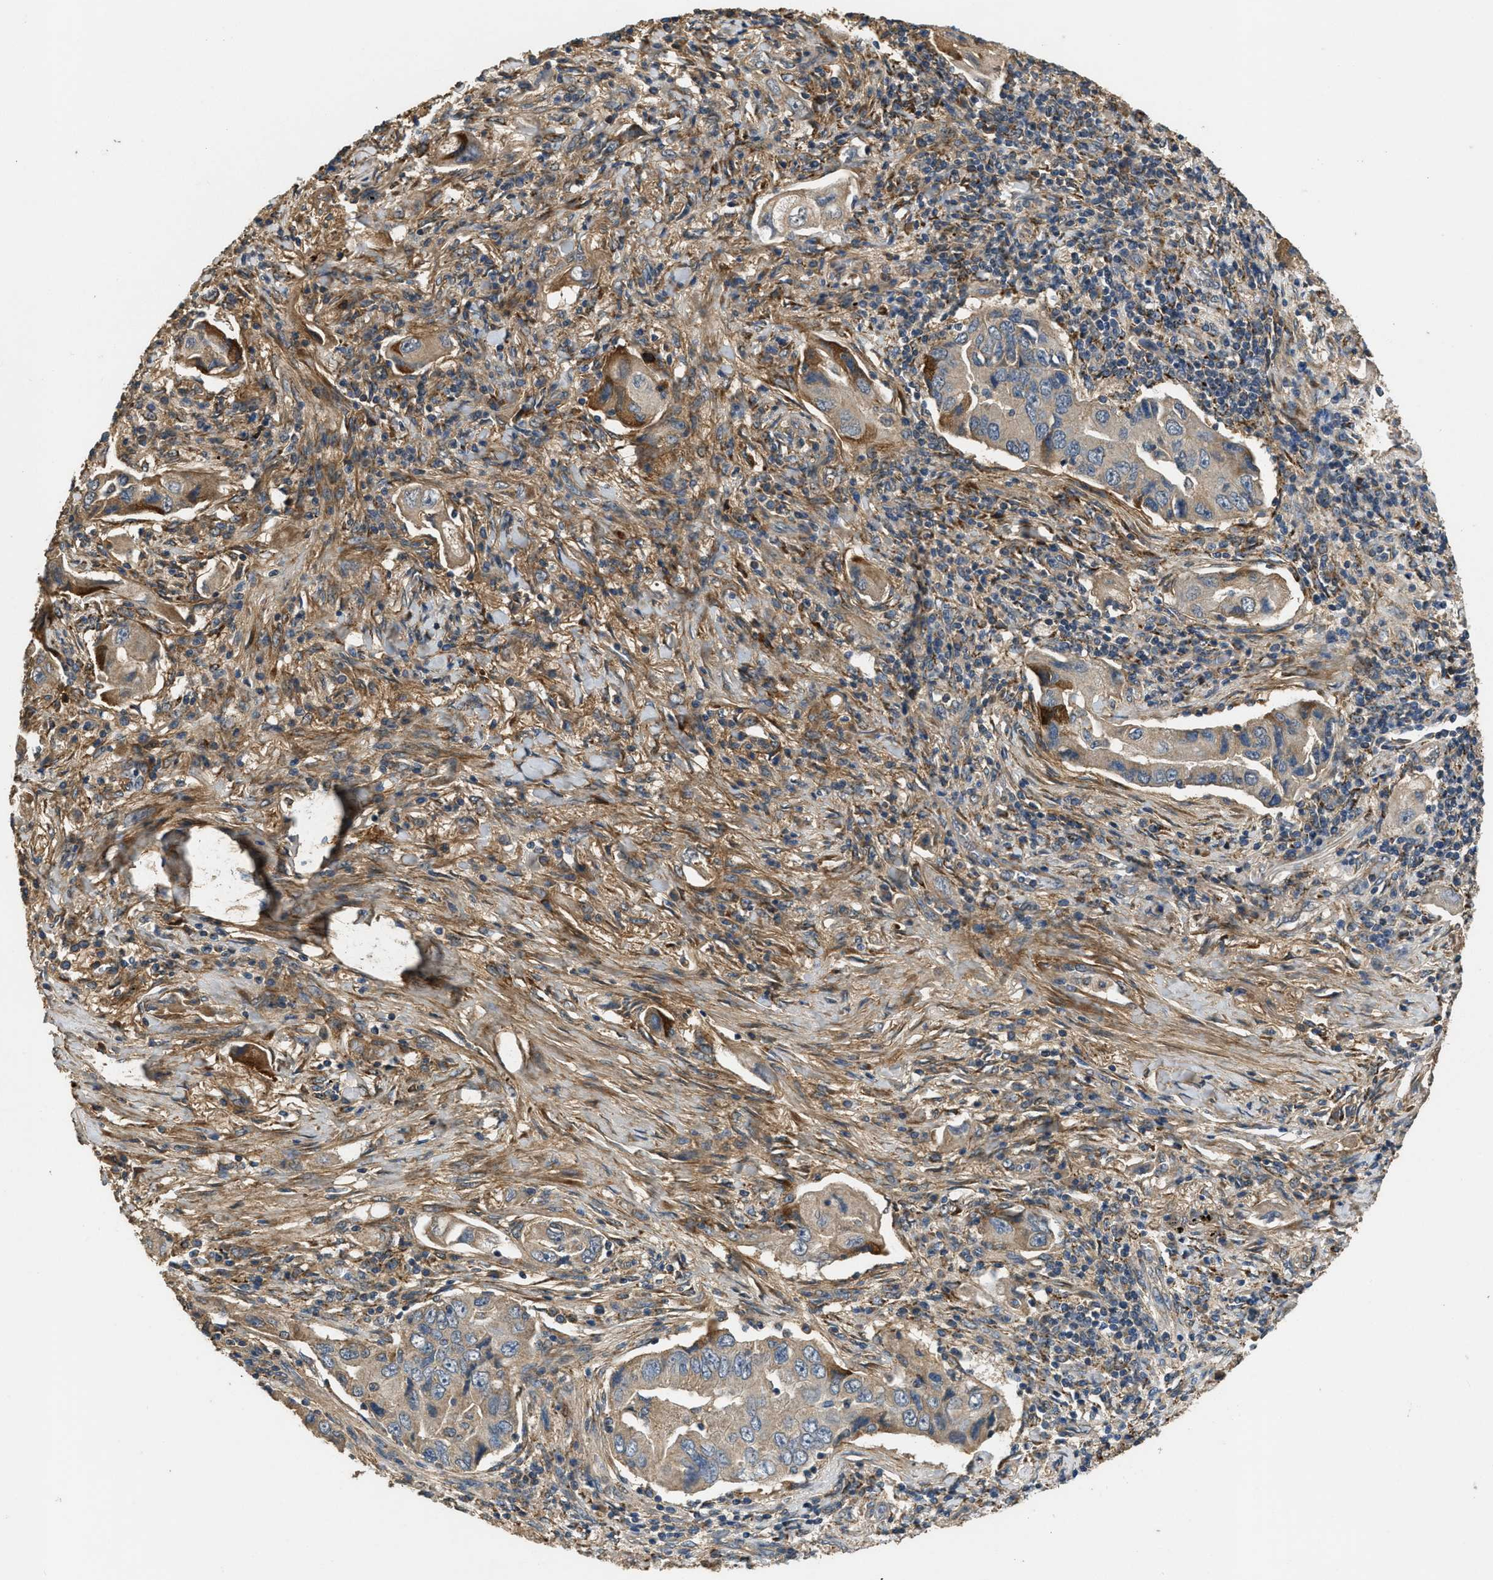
{"staining": {"intensity": "weak", "quantity": ">75%", "location": "cytoplasmic/membranous"}, "tissue": "lung cancer", "cell_type": "Tumor cells", "image_type": "cancer", "snomed": [{"axis": "morphology", "description": "Adenocarcinoma, NOS"}, {"axis": "topography", "description": "Lung"}], "caption": "A brown stain shows weak cytoplasmic/membranous positivity of a protein in lung cancer (adenocarcinoma) tumor cells.", "gene": "THBS2", "patient": {"sex": "female", "age": 65}}